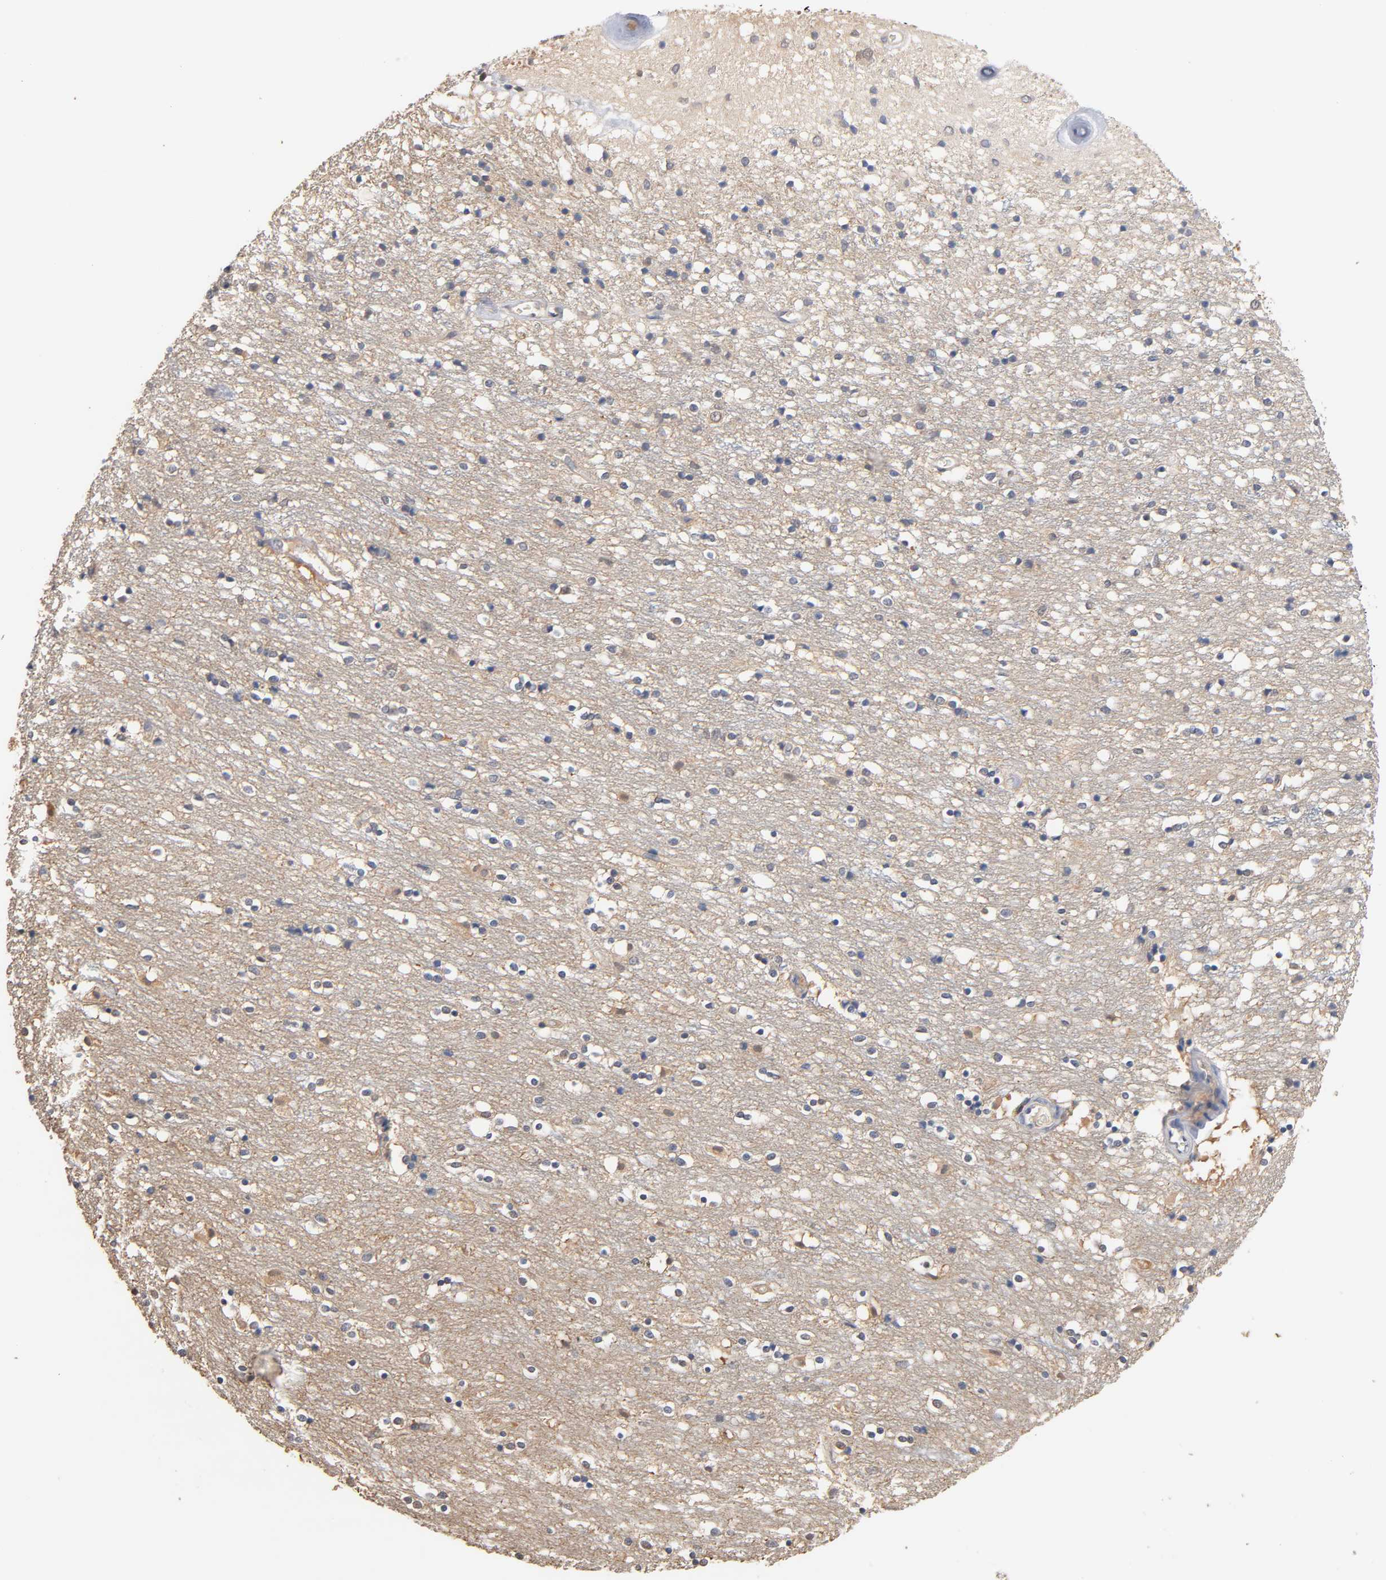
{"staining": {"intensity": "negative", "quantity": "none", "location": "none"}, "tissue": "caudate", "cell_type": "Glial cells", "image_type": "normal", "snomed": [{"axis": "morphology", "description": "Normal tissue, NOS"}, {"axis": "topography", "description": "Lateral ventricle wall"}], "caption": "This is an immunohistochemistry (IHC) image of benign caudate. There is no positivity in glial cells.", "gene": "ALDOA", "patient": {"sex": "female", "age": 54}}